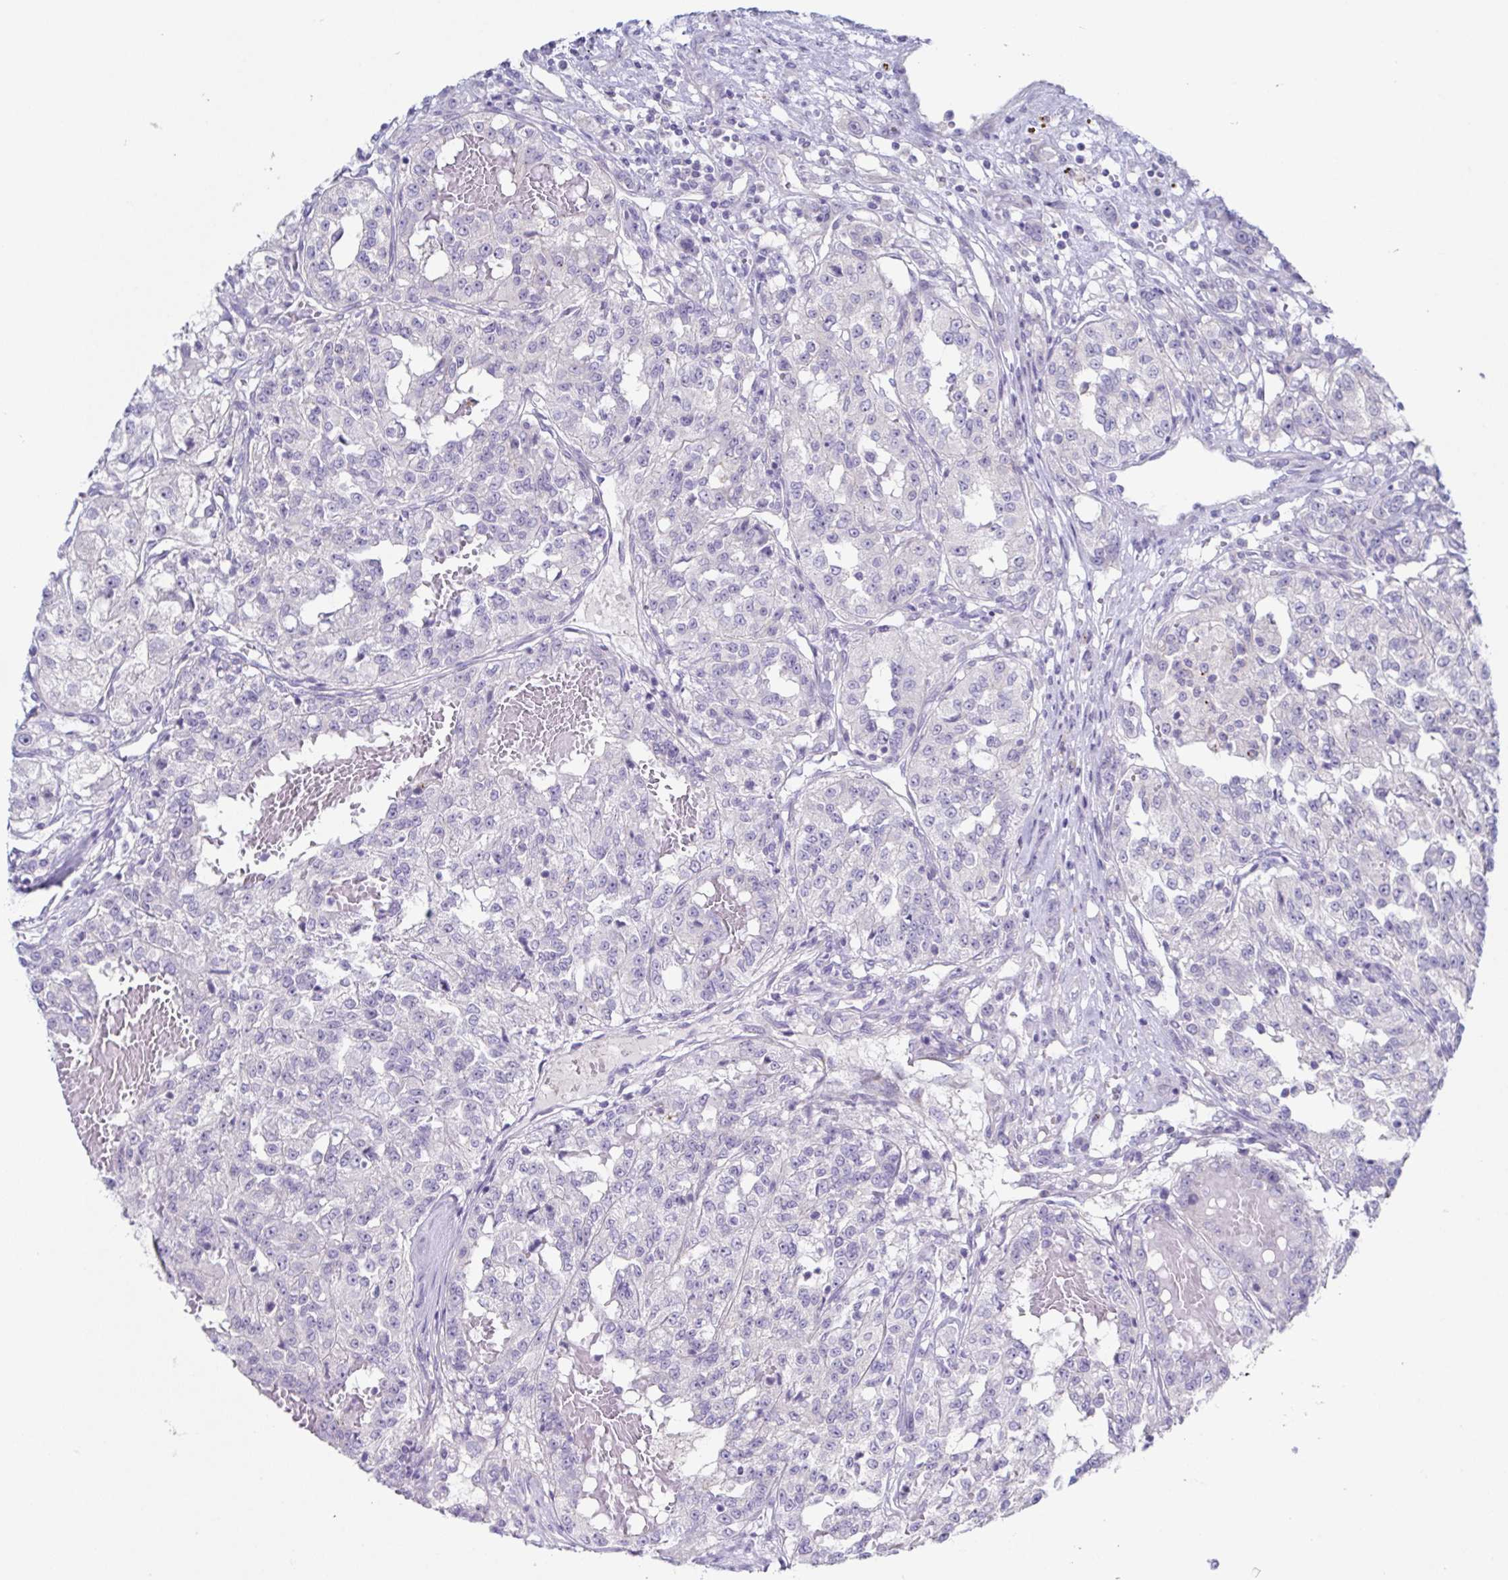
{"staining": {"intensity": "negative", "quantity": "none", "location": "none"}, "tissue": "renal cancer", "cell_type": "Tumor cells", "image_type": "cancer", "snomed": [{"axis": "morphology", "description": "Adenocarcinoma, NOS"}, {"axis": "topography", "description": "Kidney"}], "caption": "There is no significant staining in tumor cells of renal cancer.", "gene": "HTR2A", "patient": {"sex": "female", "age": 63}}